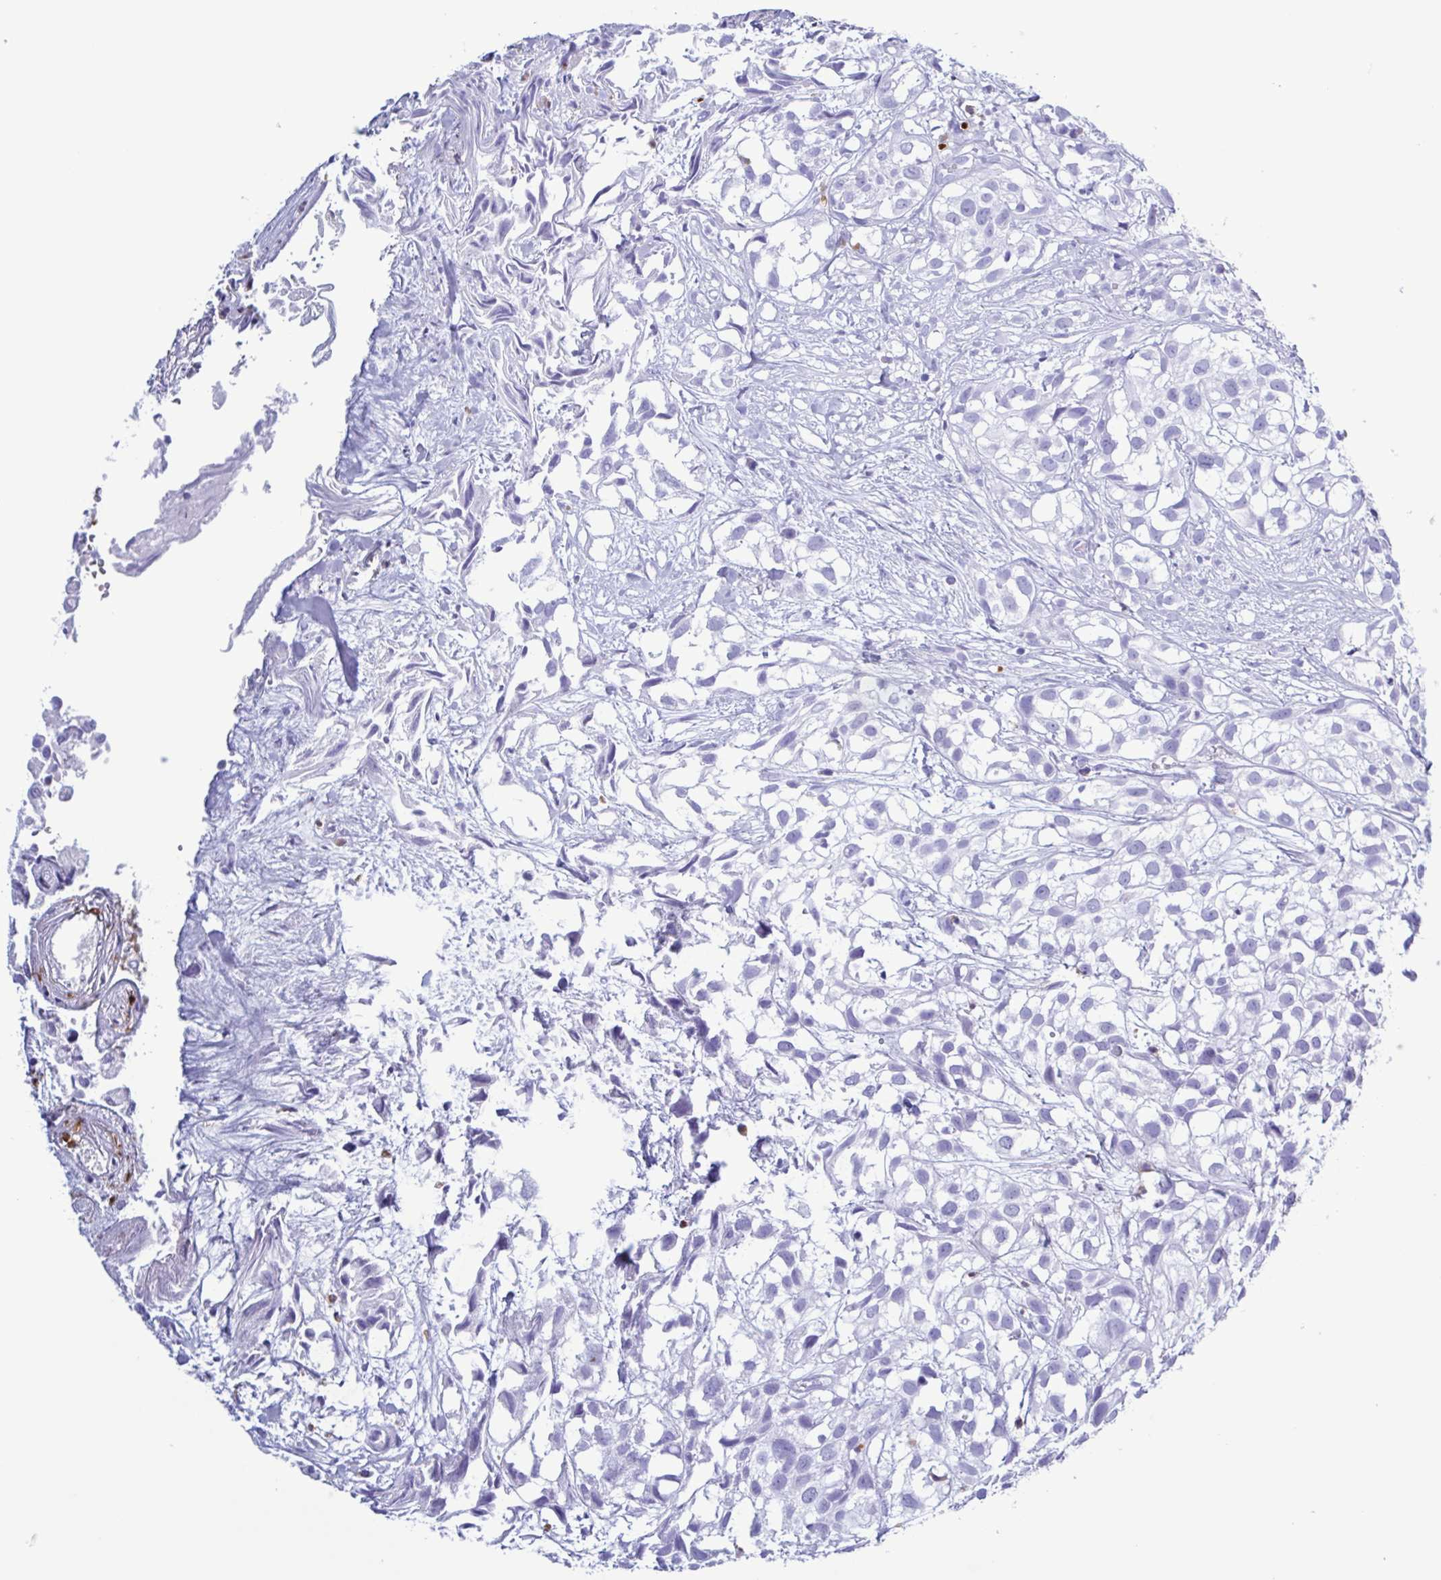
{"staining": {"intensity": "negative", "quantity": "none", "location": "none"}, "tissue": "urothelial cancer", "cell_type": "Tumor cells", "image_type": "cancer", "snomed": [{"axis": "morphology", "description": "Urothelial carcinoma, High grade"}, {"axis": "topography", "description": "Urinary bladder"}], "caption": "A micrograph of high-grade urothelial carcinoma stained for a protein demonstrates no brown staining in tumor cells. (DAB IHC visualized using brightfield microscopy, high magnification).", "gene": "LTF", "patient": {"sex": "male", "age": 56}}